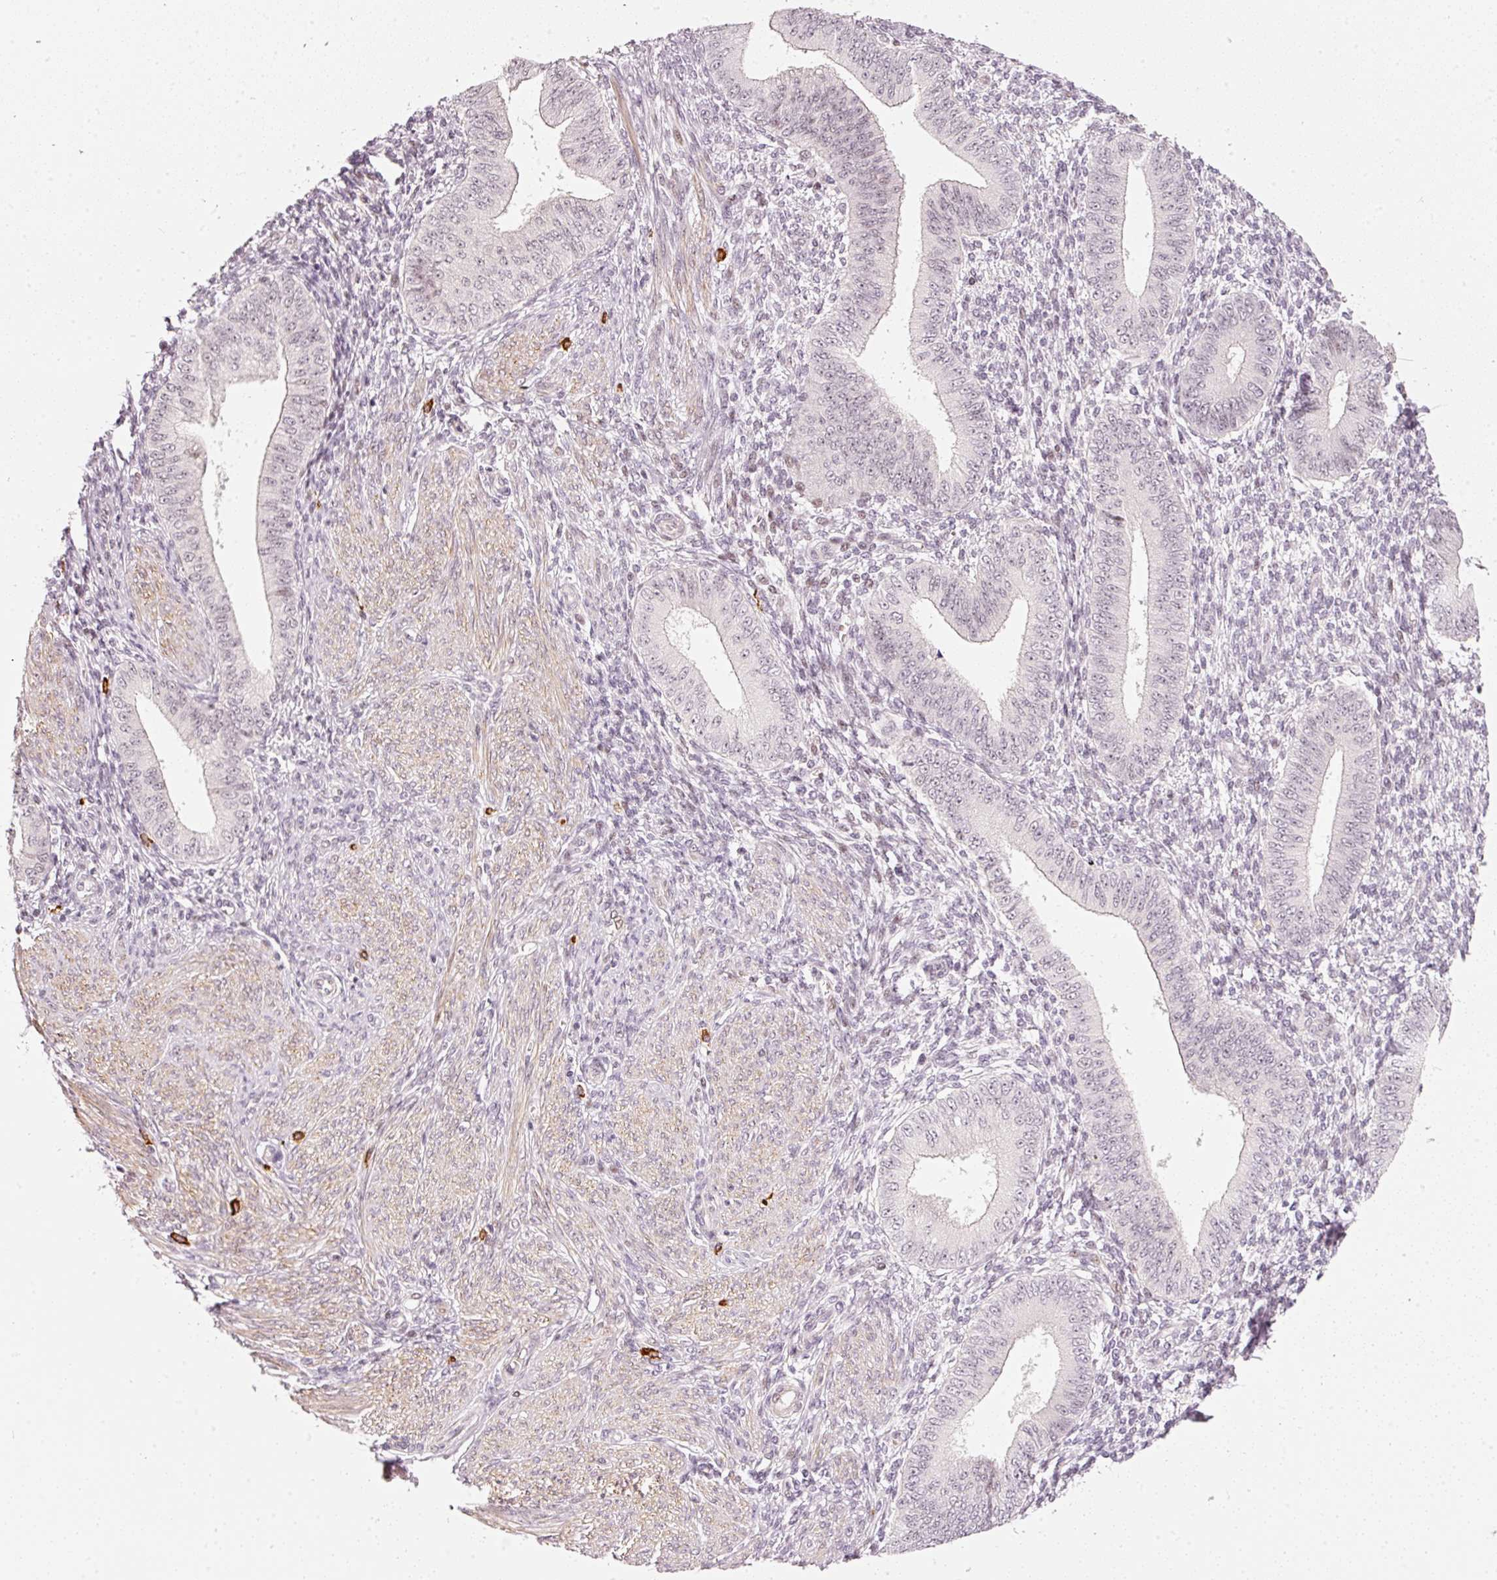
{"staining": {"intensity": "weak", "quantity": "<25%", "location": "nuclear"}, "tissue": "endometrium", "cell_type": "Cells in endometrial stroma", "image_type": "normal", "snomed": [{"axis": "morphology", "description": "Normal tissue, NOS"}, {"axis": "topography", "description": "Endometrium"}], "caption": "Photomicrograph shows no protein positivity in cells in endometrial stroma of unremarkable endometrium. (DAB (3,3'-diaminobenzidine) immunohistochemistry (IHC) visualized using brightfield microscopy, high magnification).", "gene": "MXRA8", "patient": {"sex": "female", "age": 49}}